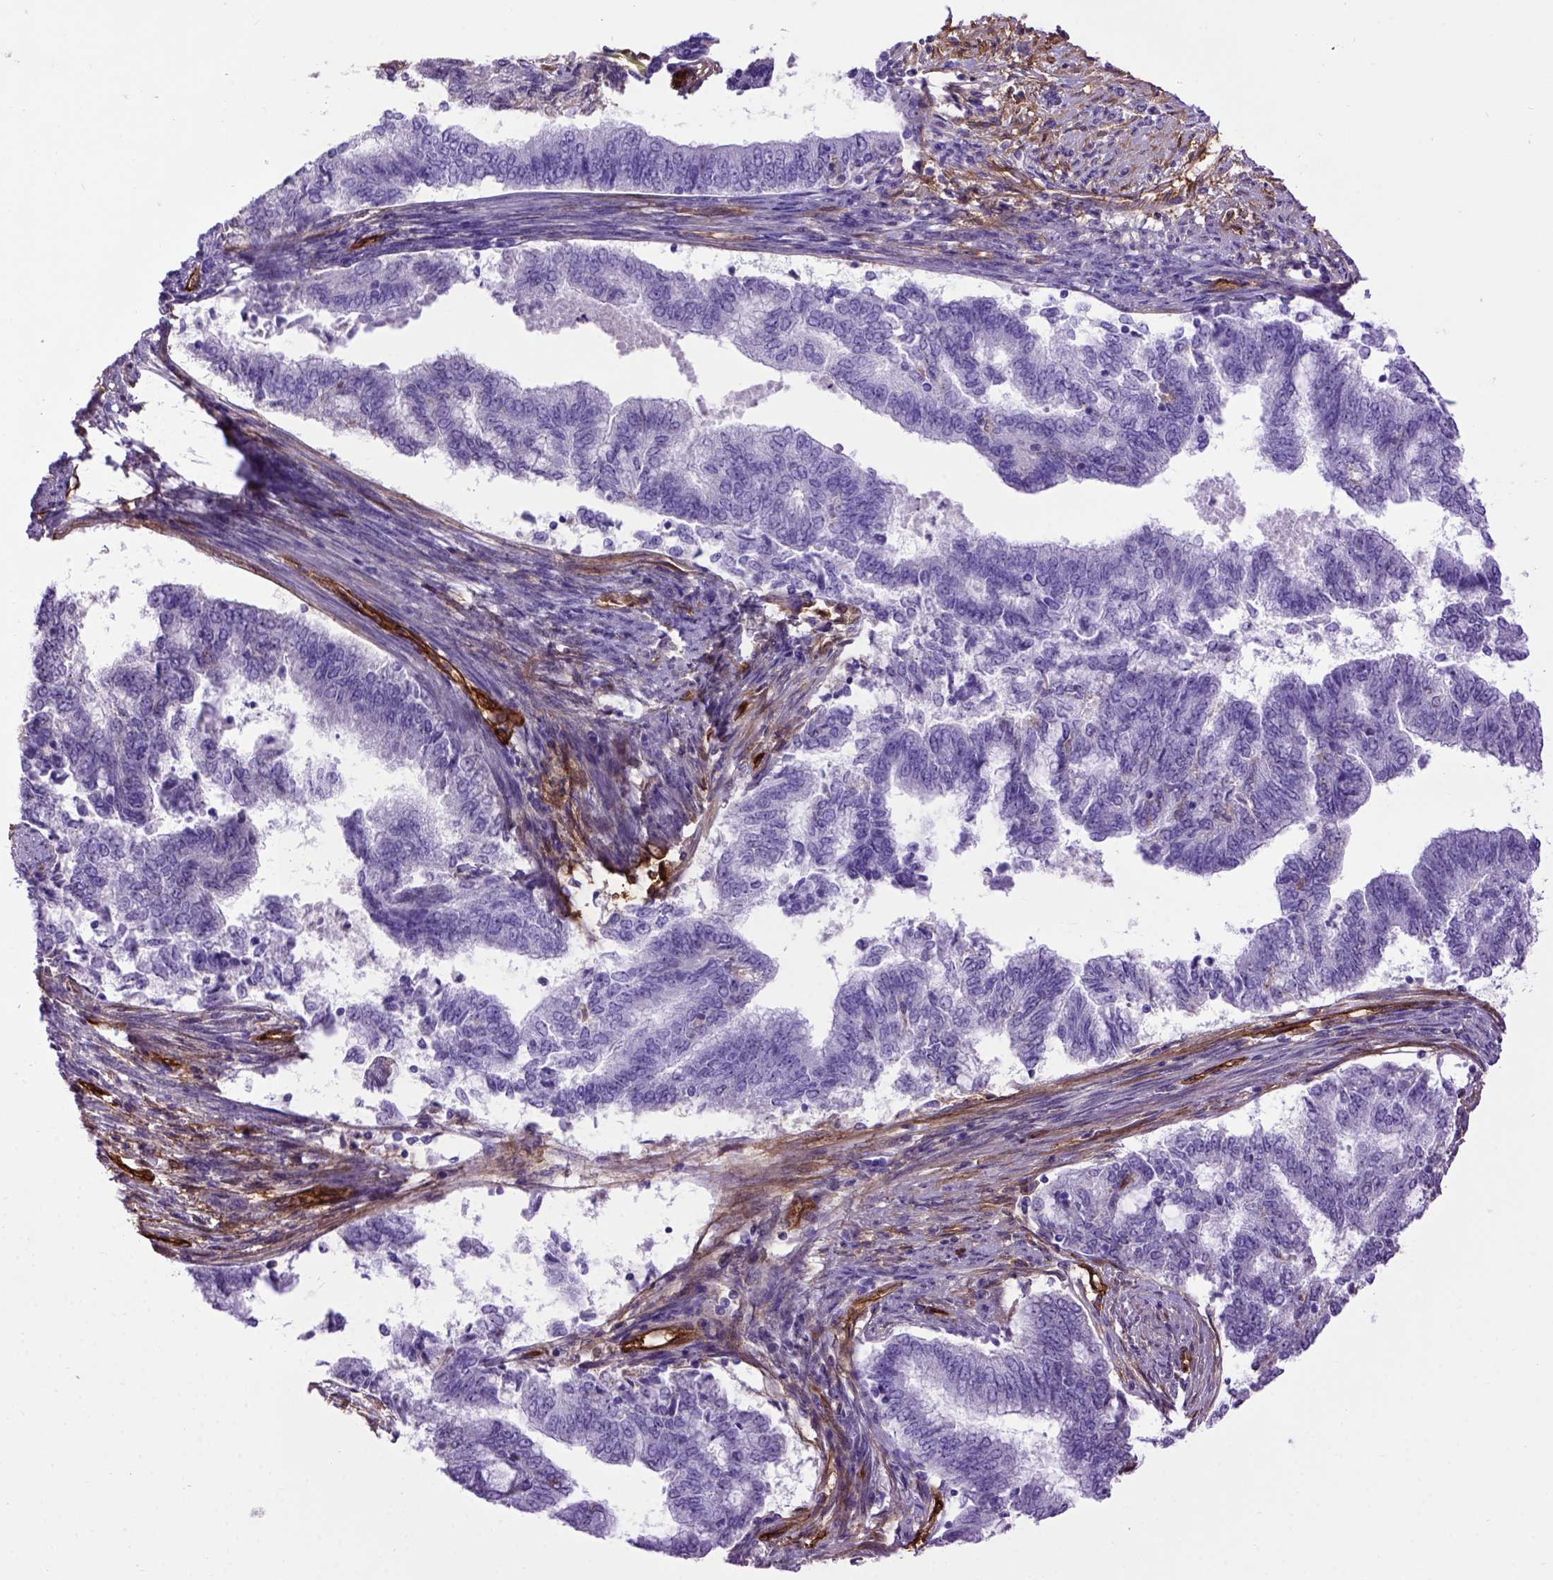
{"staining": {"intensity": "negative", "quantity": "none", "location": "none"}, "tissue": "endometrial cancer", "cell_type": "Tumor cells", "image_type": "cancer", "snomed": [{"axis": "morphology", "description": "Adenocarcinoma, NOS"}, {"axis": "topography", "description": "Endometrium"}], "caption": "There is no significant staining in tumor cells of adenocarcinoma (endometrial).", "gene": "ENG", "patient": {"sex": "female", "age": 65}}